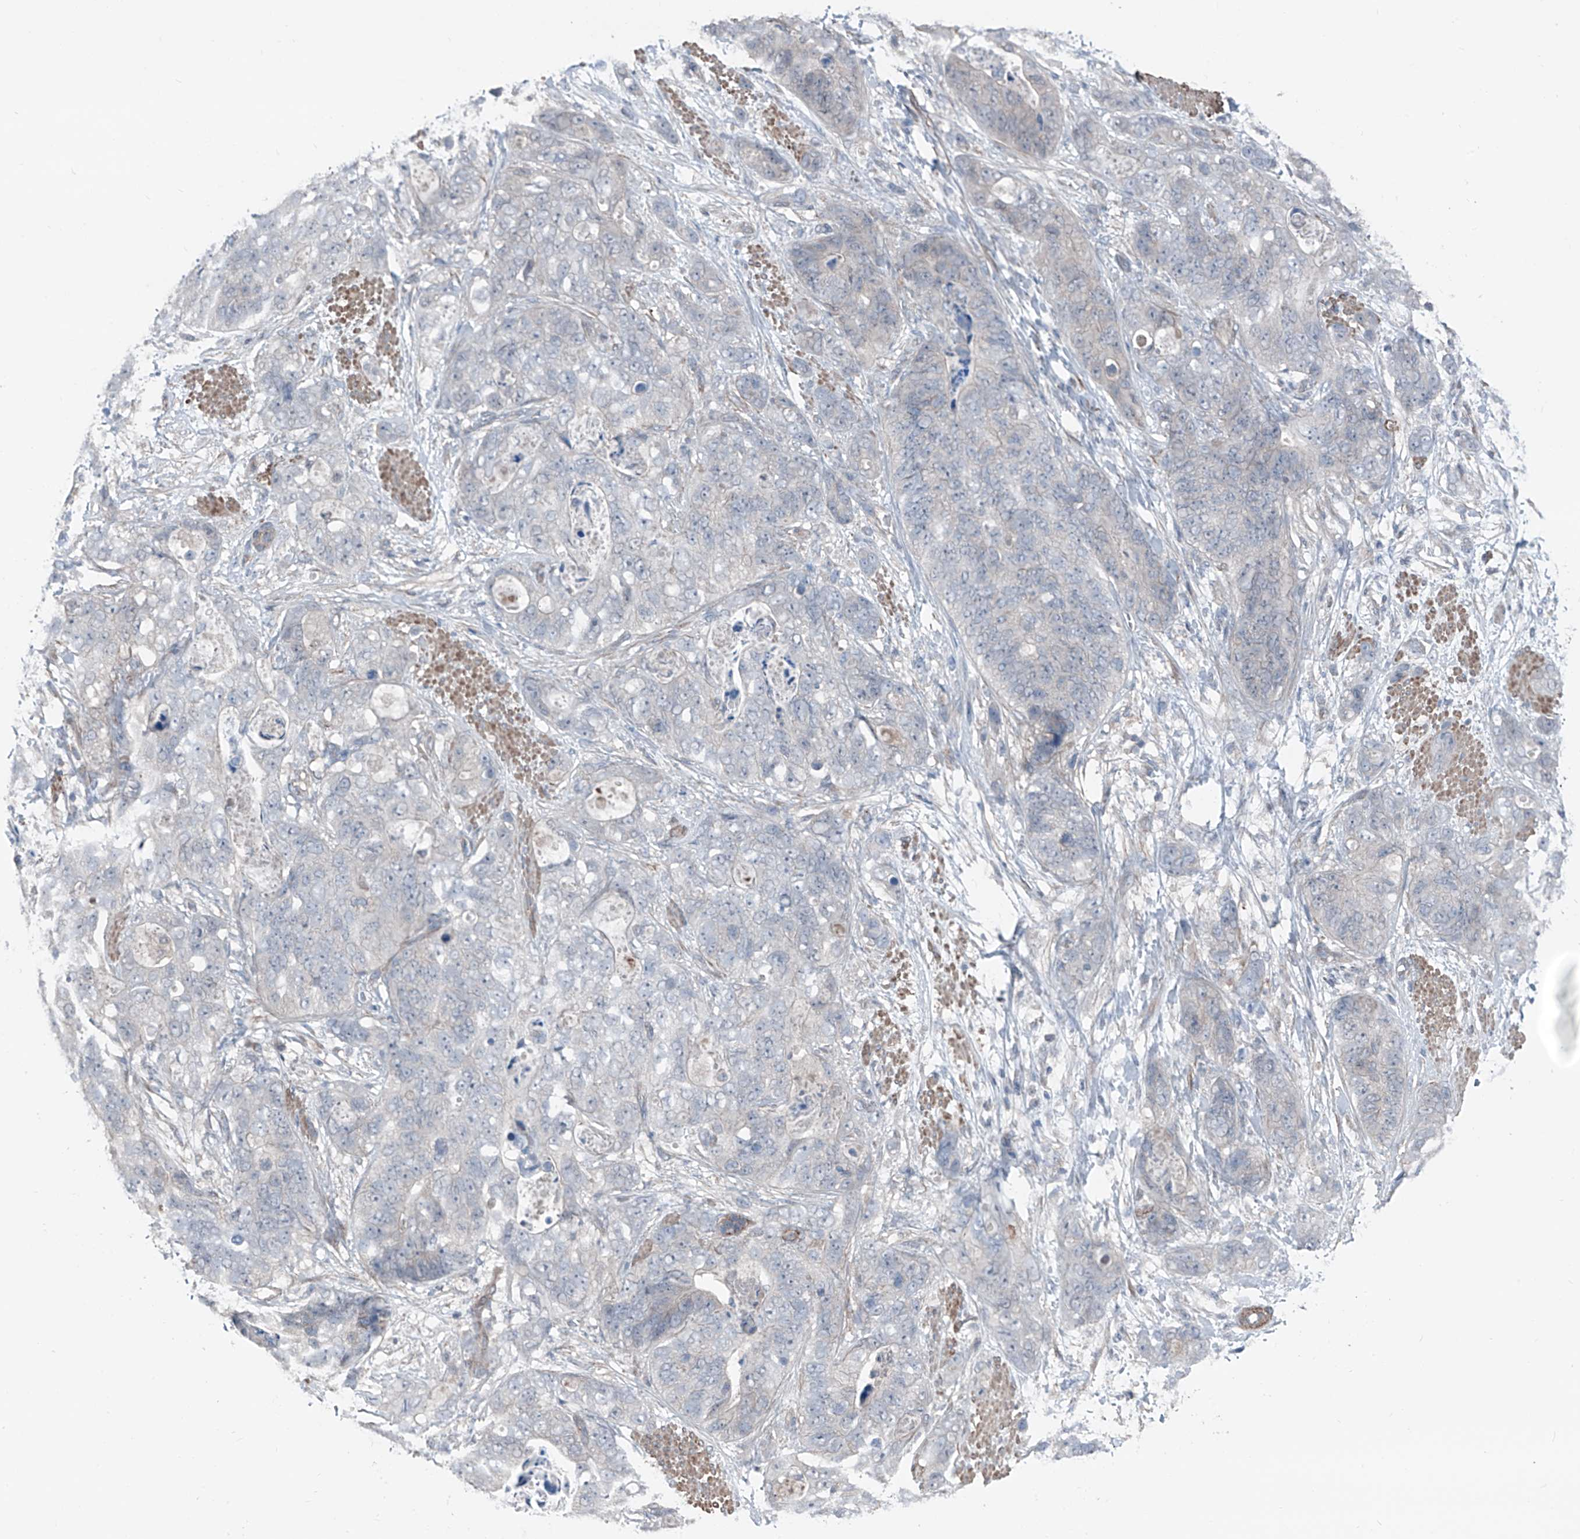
{"staining": {"intensity": "negative", "quantity": "none", "location": "none"}, "tissue": "stomach cancer", "cell_type": "Tumor cells", "image_type": "cancer", "snomed": [{"axis": "morphology", "description": "Adenocarcinoma, NOS"}, {"axis": "topography", "description": "Stomach"}], "caption": "High power microscopy photomicrograph of an immunohistochemistry (IHC) histopathology image of adenocarcinoma (stomach), revealing no significant positivity in tumor cells.", "gene": "HSPB11", "patient": {"sex": "female", "age": 89}}